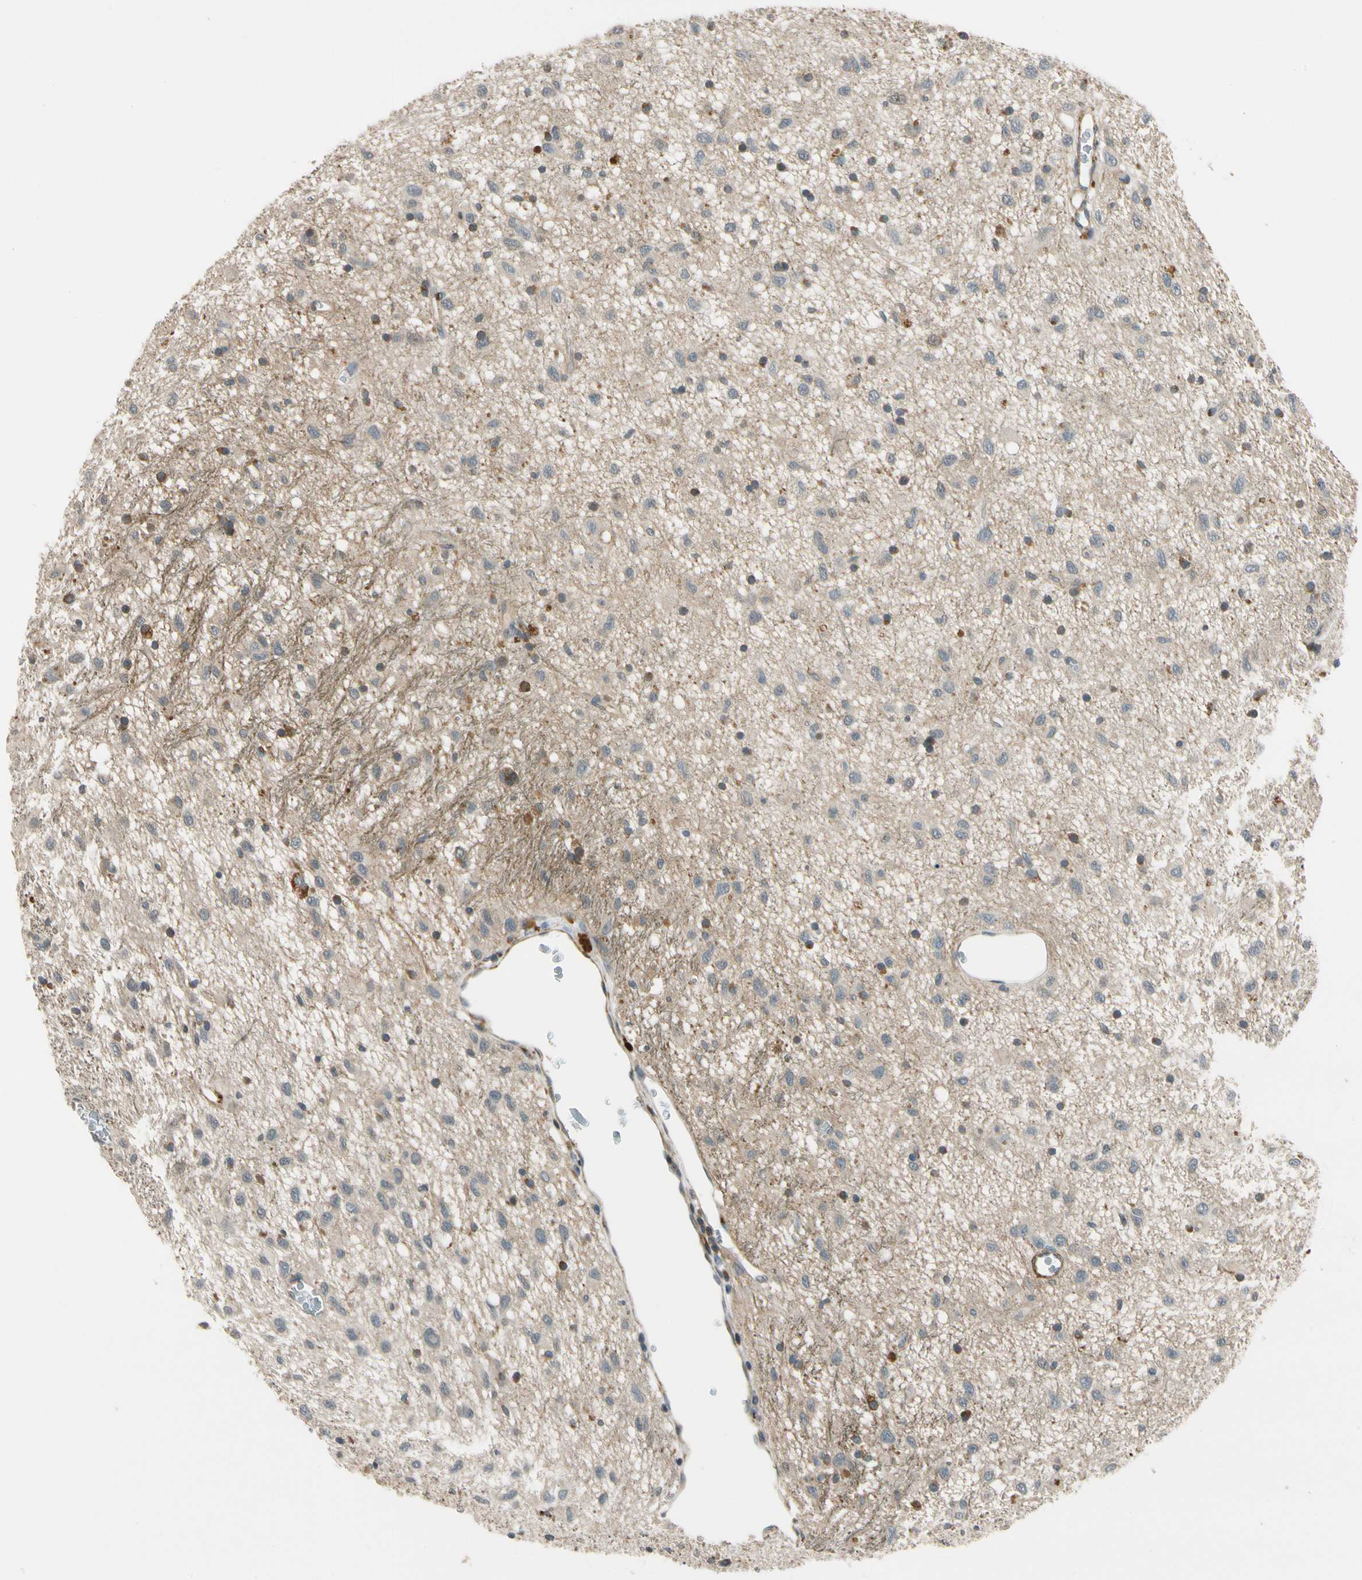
{"staining": {"intensity": "moderate", "quantity": "25%-75%", "location": "cytoplasmic/membranous"}, "tissue": "glioma", "cell_type": "Tumor cells", "image_type": "cancer", "snomed": [{"axis": "morphology", "description": "Glioma, malignant, Low grade"}, {"axis": "topography", "description": "Brain"}], "caption": "Malignant low-grade glioma stained with a brown dye displays moderate cytoplasmic/membranous positive expression in approximately 25%-75% of tumor cells.", "gene": "MST1R", "patient": {"sex": "male", "age": 77}}